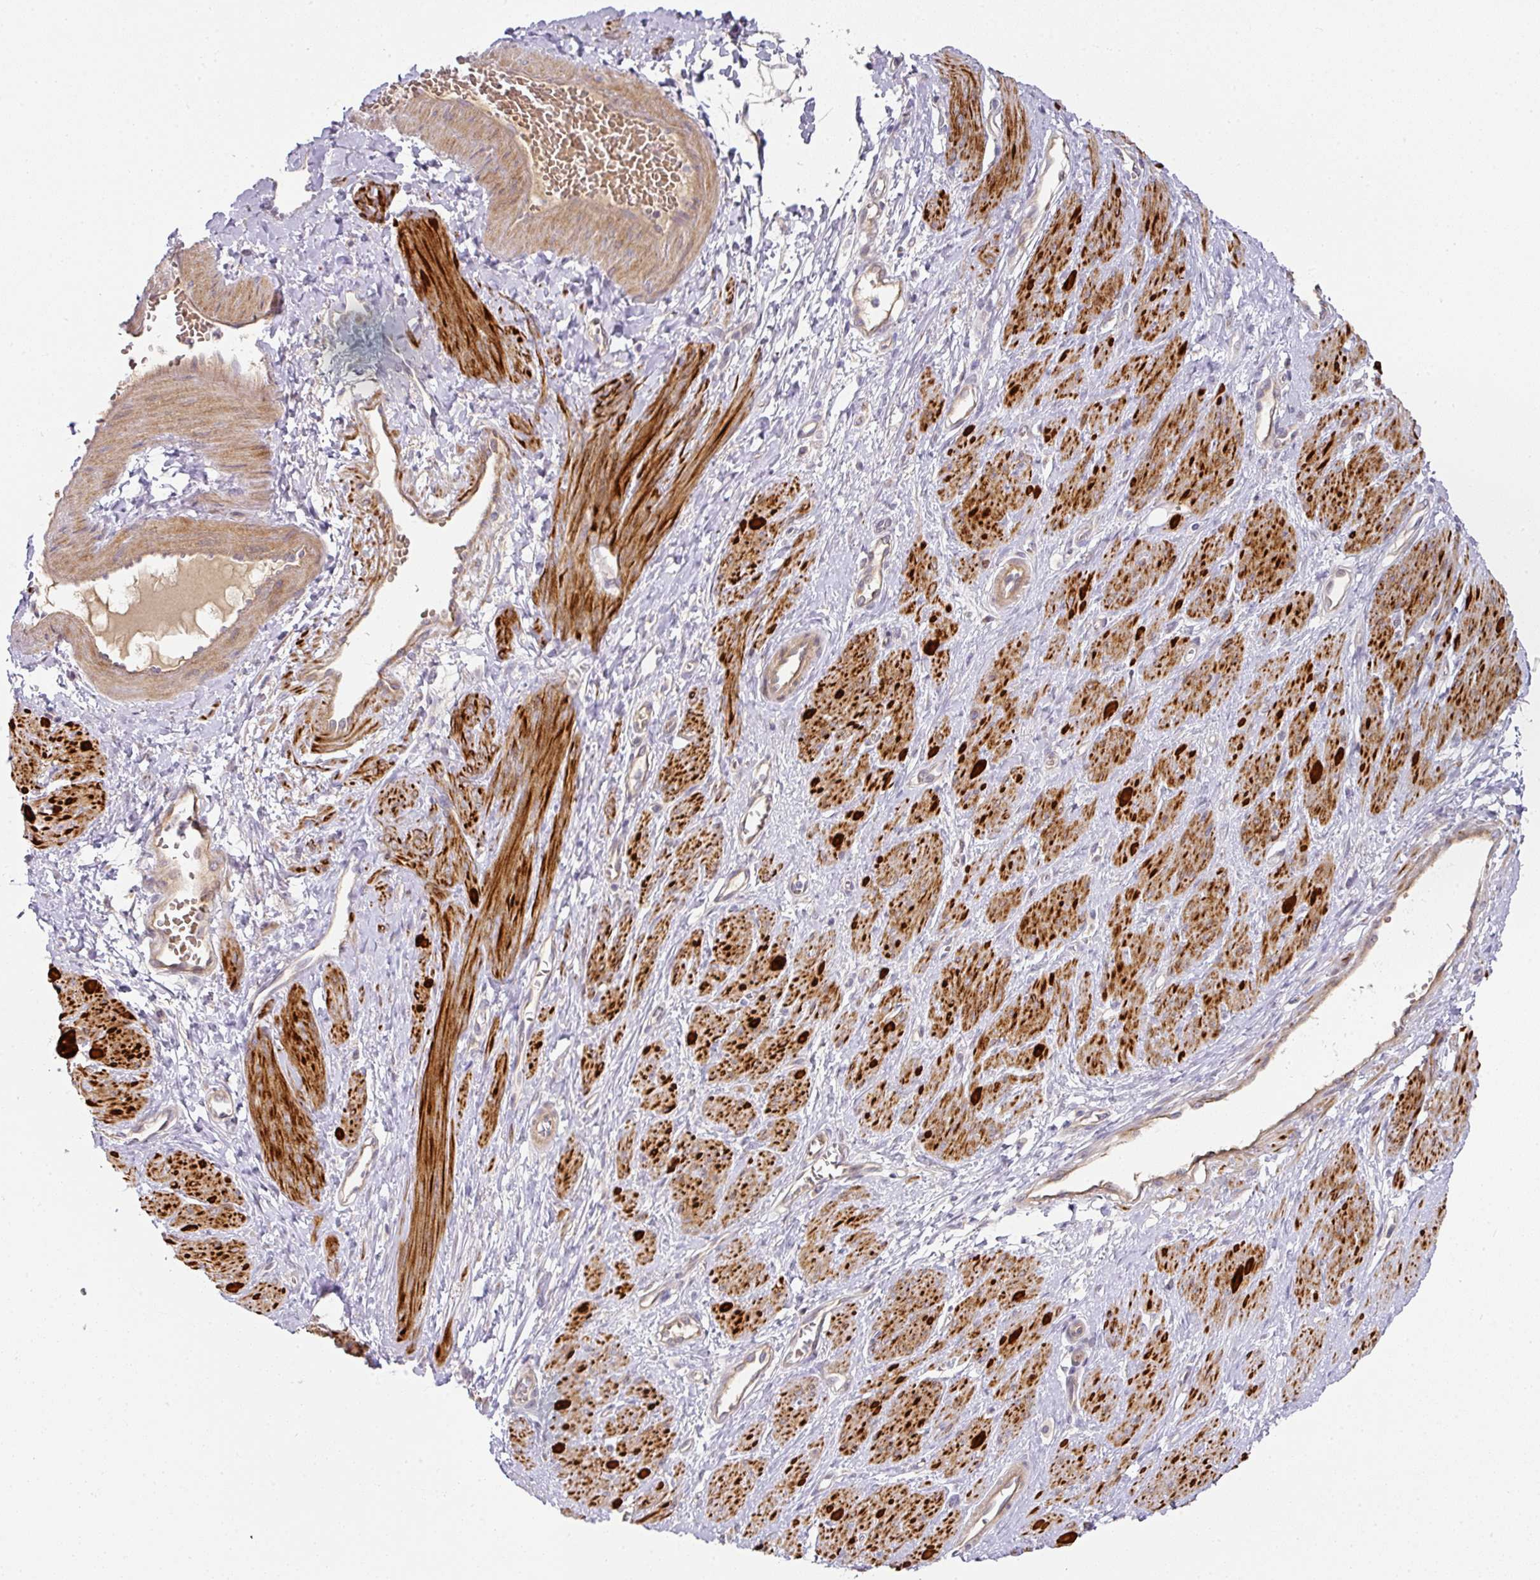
{"staining": {"intensity": "strong", "quantity": ">75%", "location": "cytoplasmic/membranous"}, "tissue": "smooth muscle", "cell_type": "Smooth muscle cells", "image_type": "normal", "snomed": [{"axis": "morphology", "description": "Normal tissue, NOS"}, {"axis": "topography", "description": "Smooth muscle"}, {"axis": "topography", "description": "Uterus"}], "caption": "This micrograph shows immunohistochemistry staining of normal human smooth muscle, with high strong cytoplasmic/membranous expression in about >75% of smooth muscle cells.", "gene": "TARM1", "patient": {"sex": "female", "age": 39}}